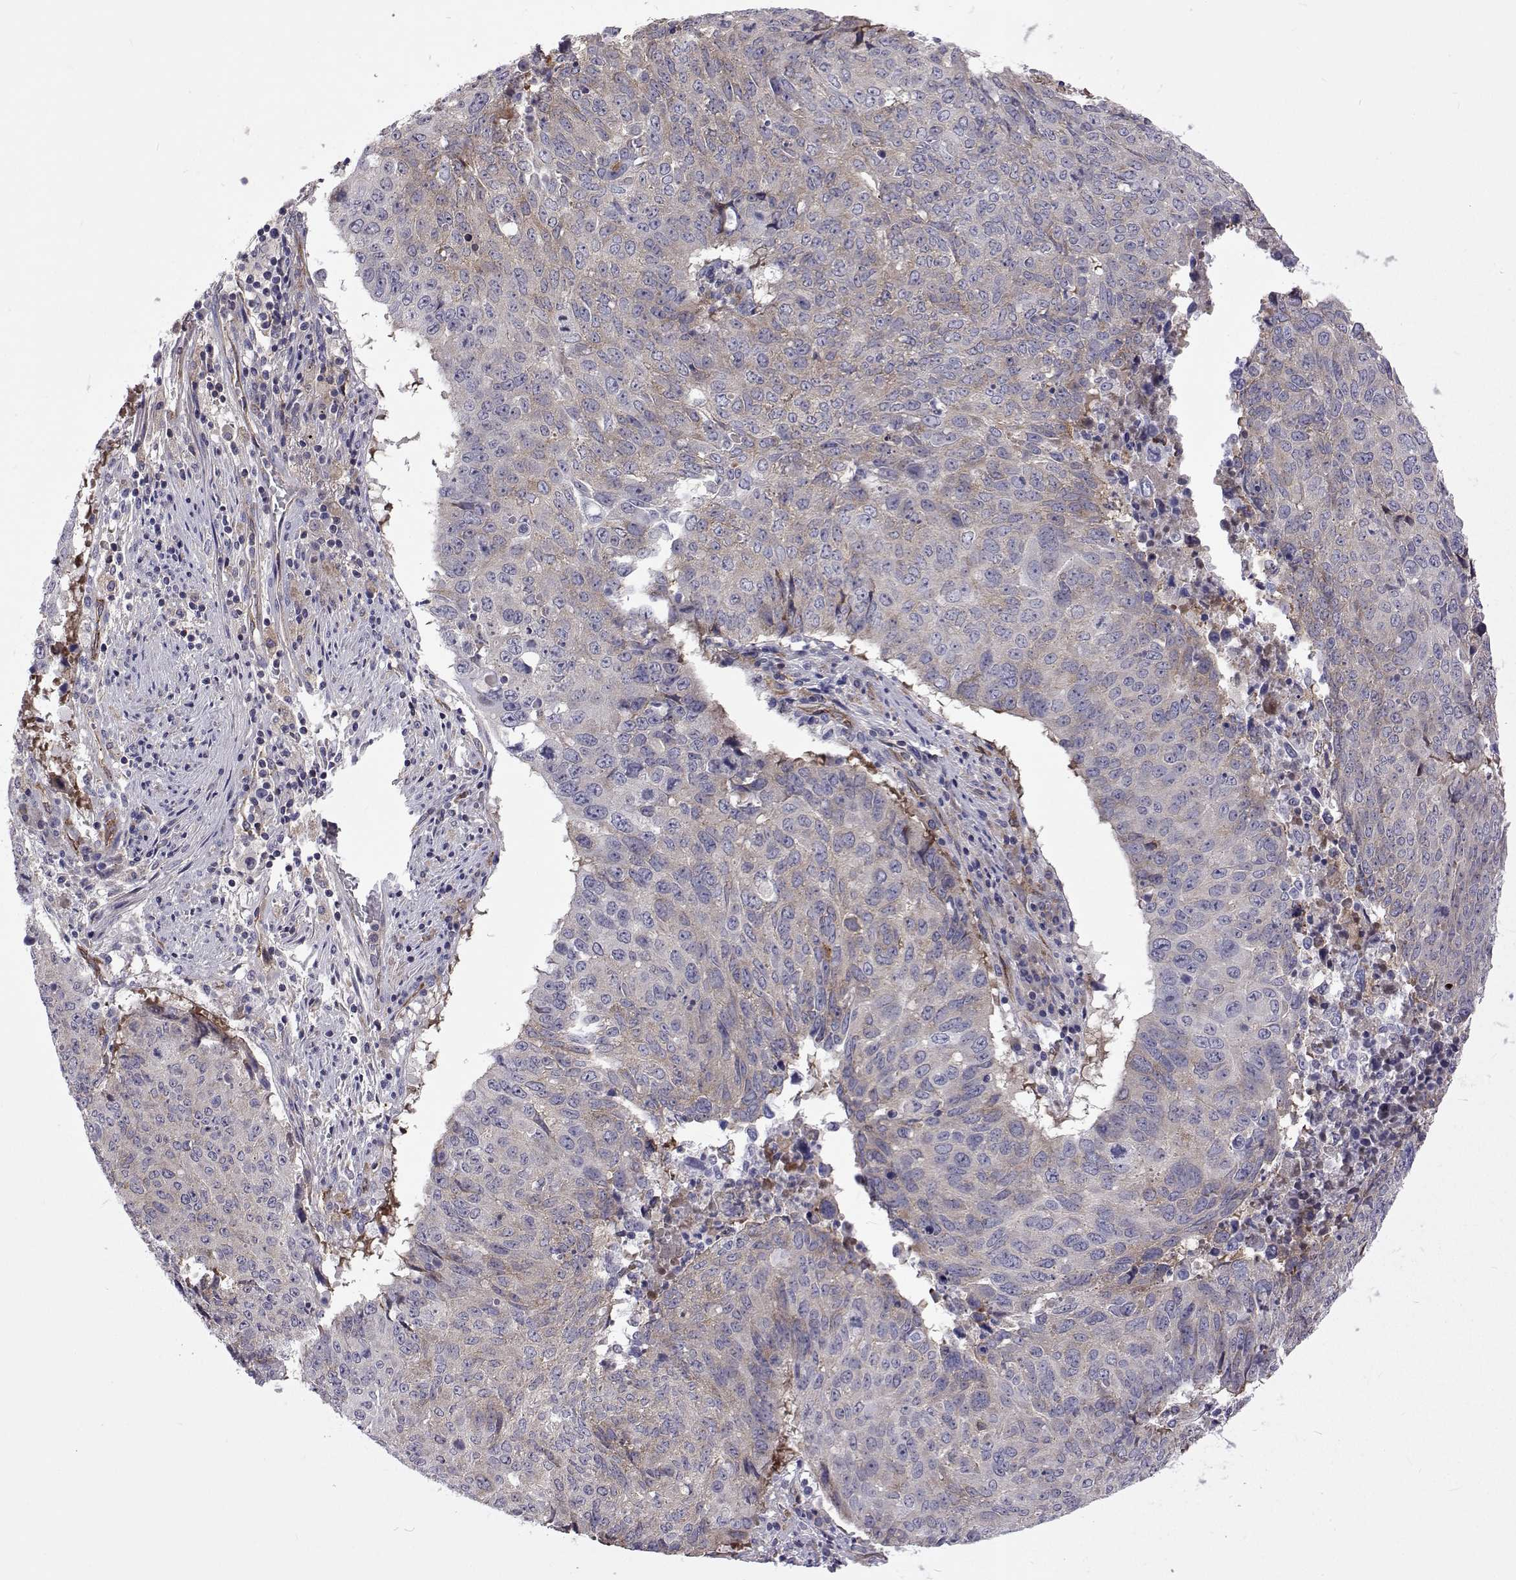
{"staining": {"intensity": "negative", "quantity": "none", "location": "none"}, "tissue": "lung cancer", "cell_type": "Tumor cells", "image_type": "cancer", "snomed": [{"axis": "morphology", "description": "Normal tissue, NOS"}, {"axis": "morphology", "description": "Squamous cell carcinoma, NOS"}, {"axis": "topography", "description": "Bronchus"}, {"axis": "topography", "description": "Lung"}], "caption": "Lung squamous cell carcinoma was stained to show a protein in brown. There is no significant positivity in tumor cells.", "gene": "TCF15", "patient": {"sex": "male", "age": 64}}